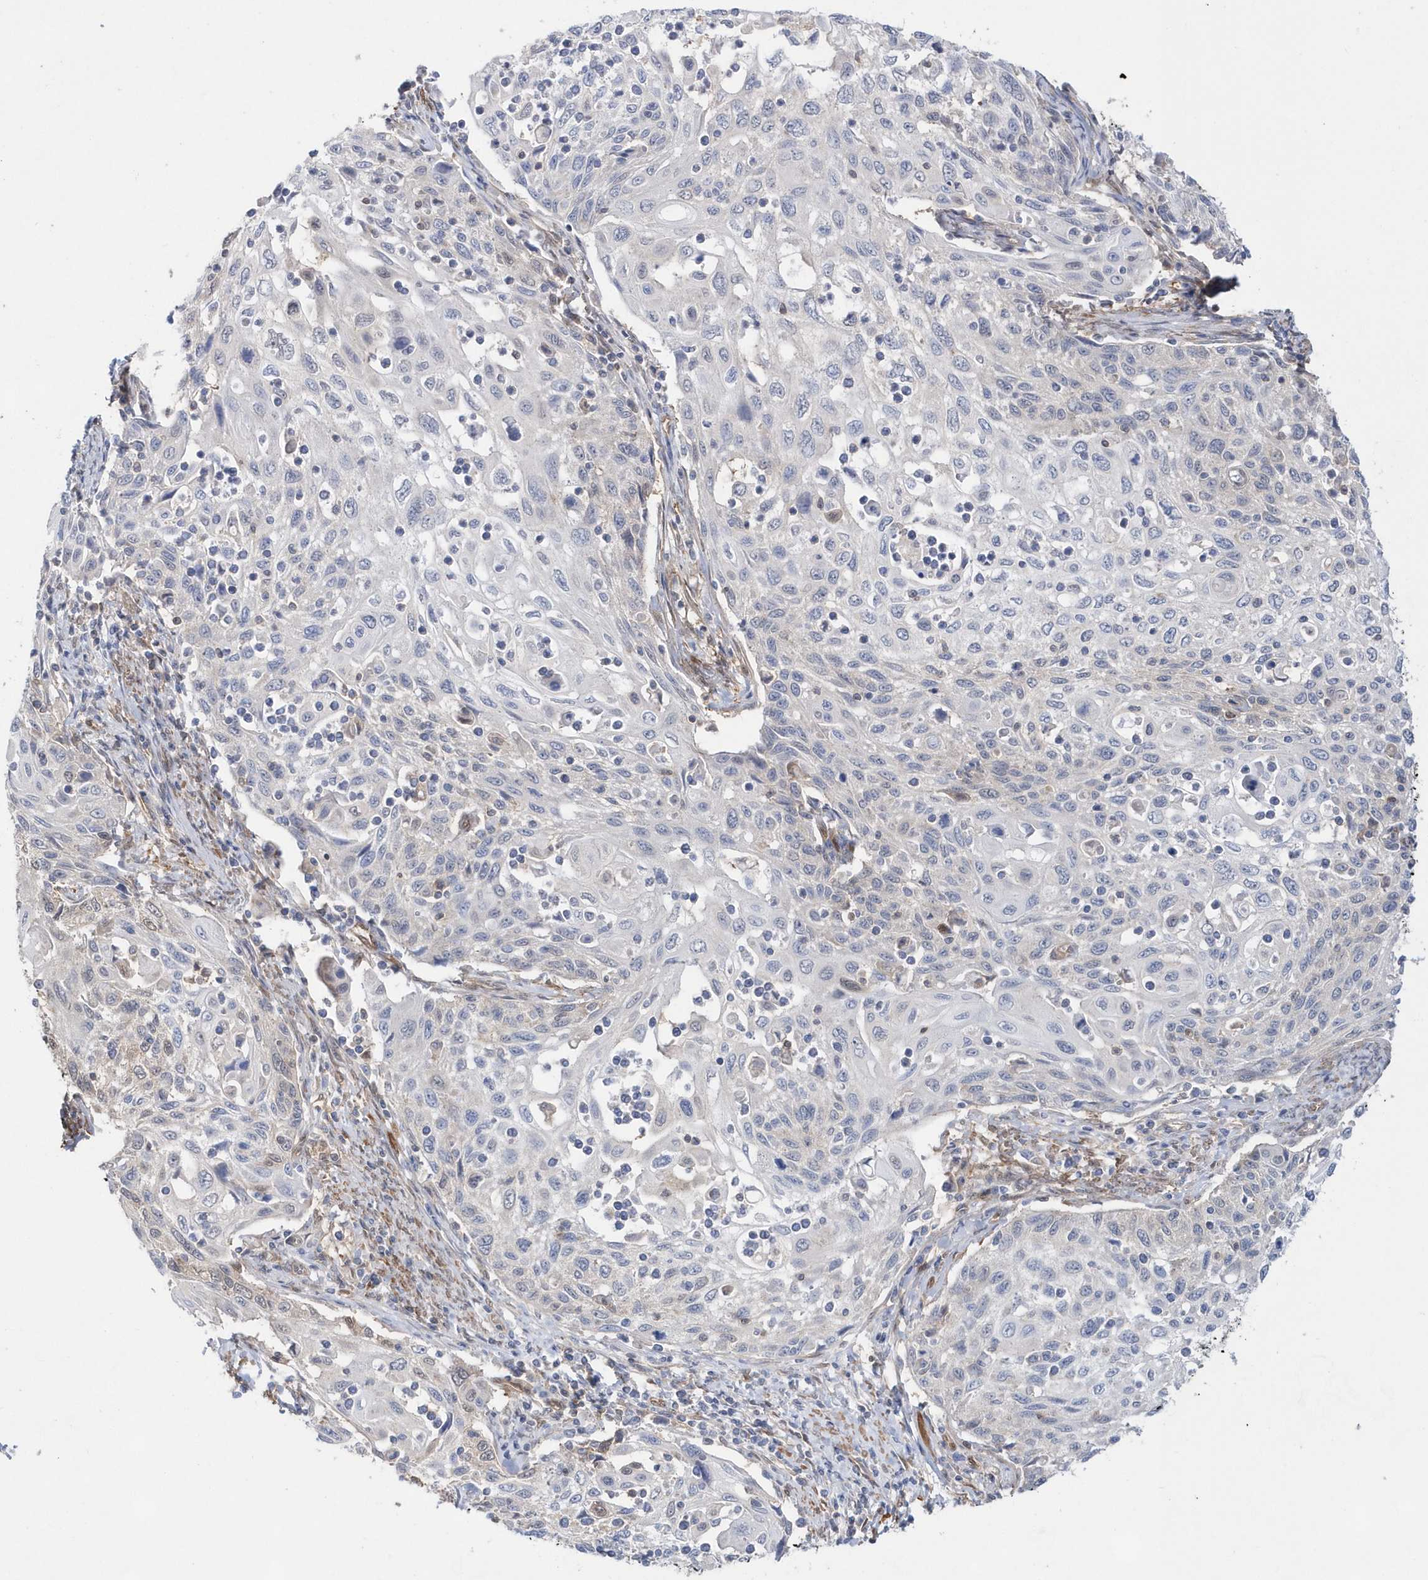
{"staining": {"intensity": "negative", "quantity": "none", "location": "none"}, "tissue": "cervical cancer", "cell_type": "Tumor cells", "image_type": "cancer", "snomed": [{"axis": "morphology", "description": "Squamous cell carcinoma, NOS"}, {"axis": "topography", "description": "Cervix"}], "caption": "Immunohistochemistry (IHC) of cervical squamous cell carcinoma reveals no staining in tumor cells.", "gene": "BDH2", "patient": {"sex": "female", "age": 70}}